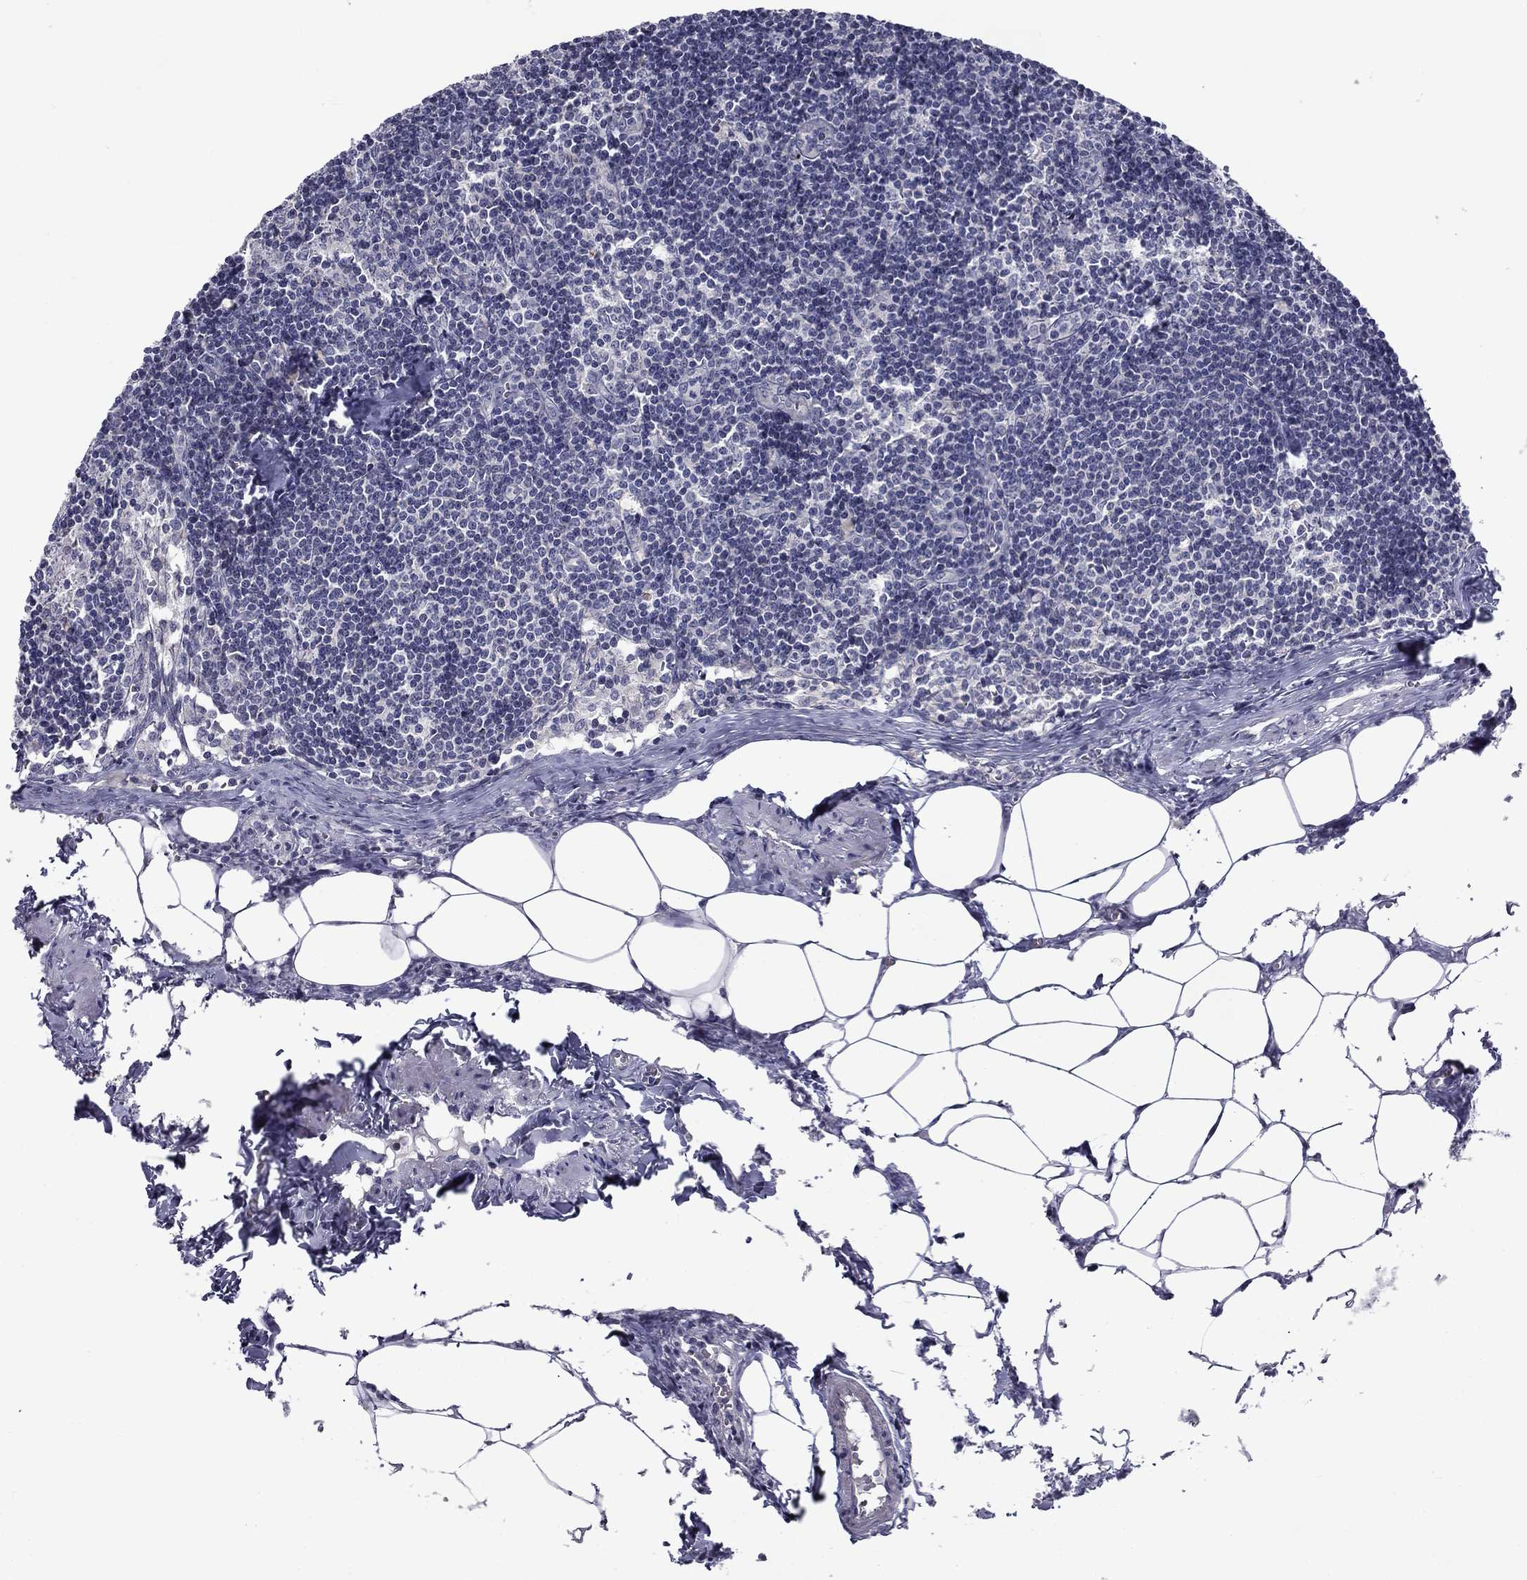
{"staining": {"intensity": "negative", "quantity": "none", "location": "none"}, "tissue": "lymph node", "cell_type": "Germinal center cells", "image_type": "normal", "snomed": [{"axis": "morphology", "description": "Normal tissue, NOS"}, {"axis": "topography", "description": "Lymph node"}], "caption": "The immunohistochemistry (IHC) histopathology image has no significant positivity in germinal center cells of lymph node. (DAB IHC visualized using brightfield microscopy, high magnification).", "gene": "SPATA7", "patient": {"sex": "female", "age": 51}}